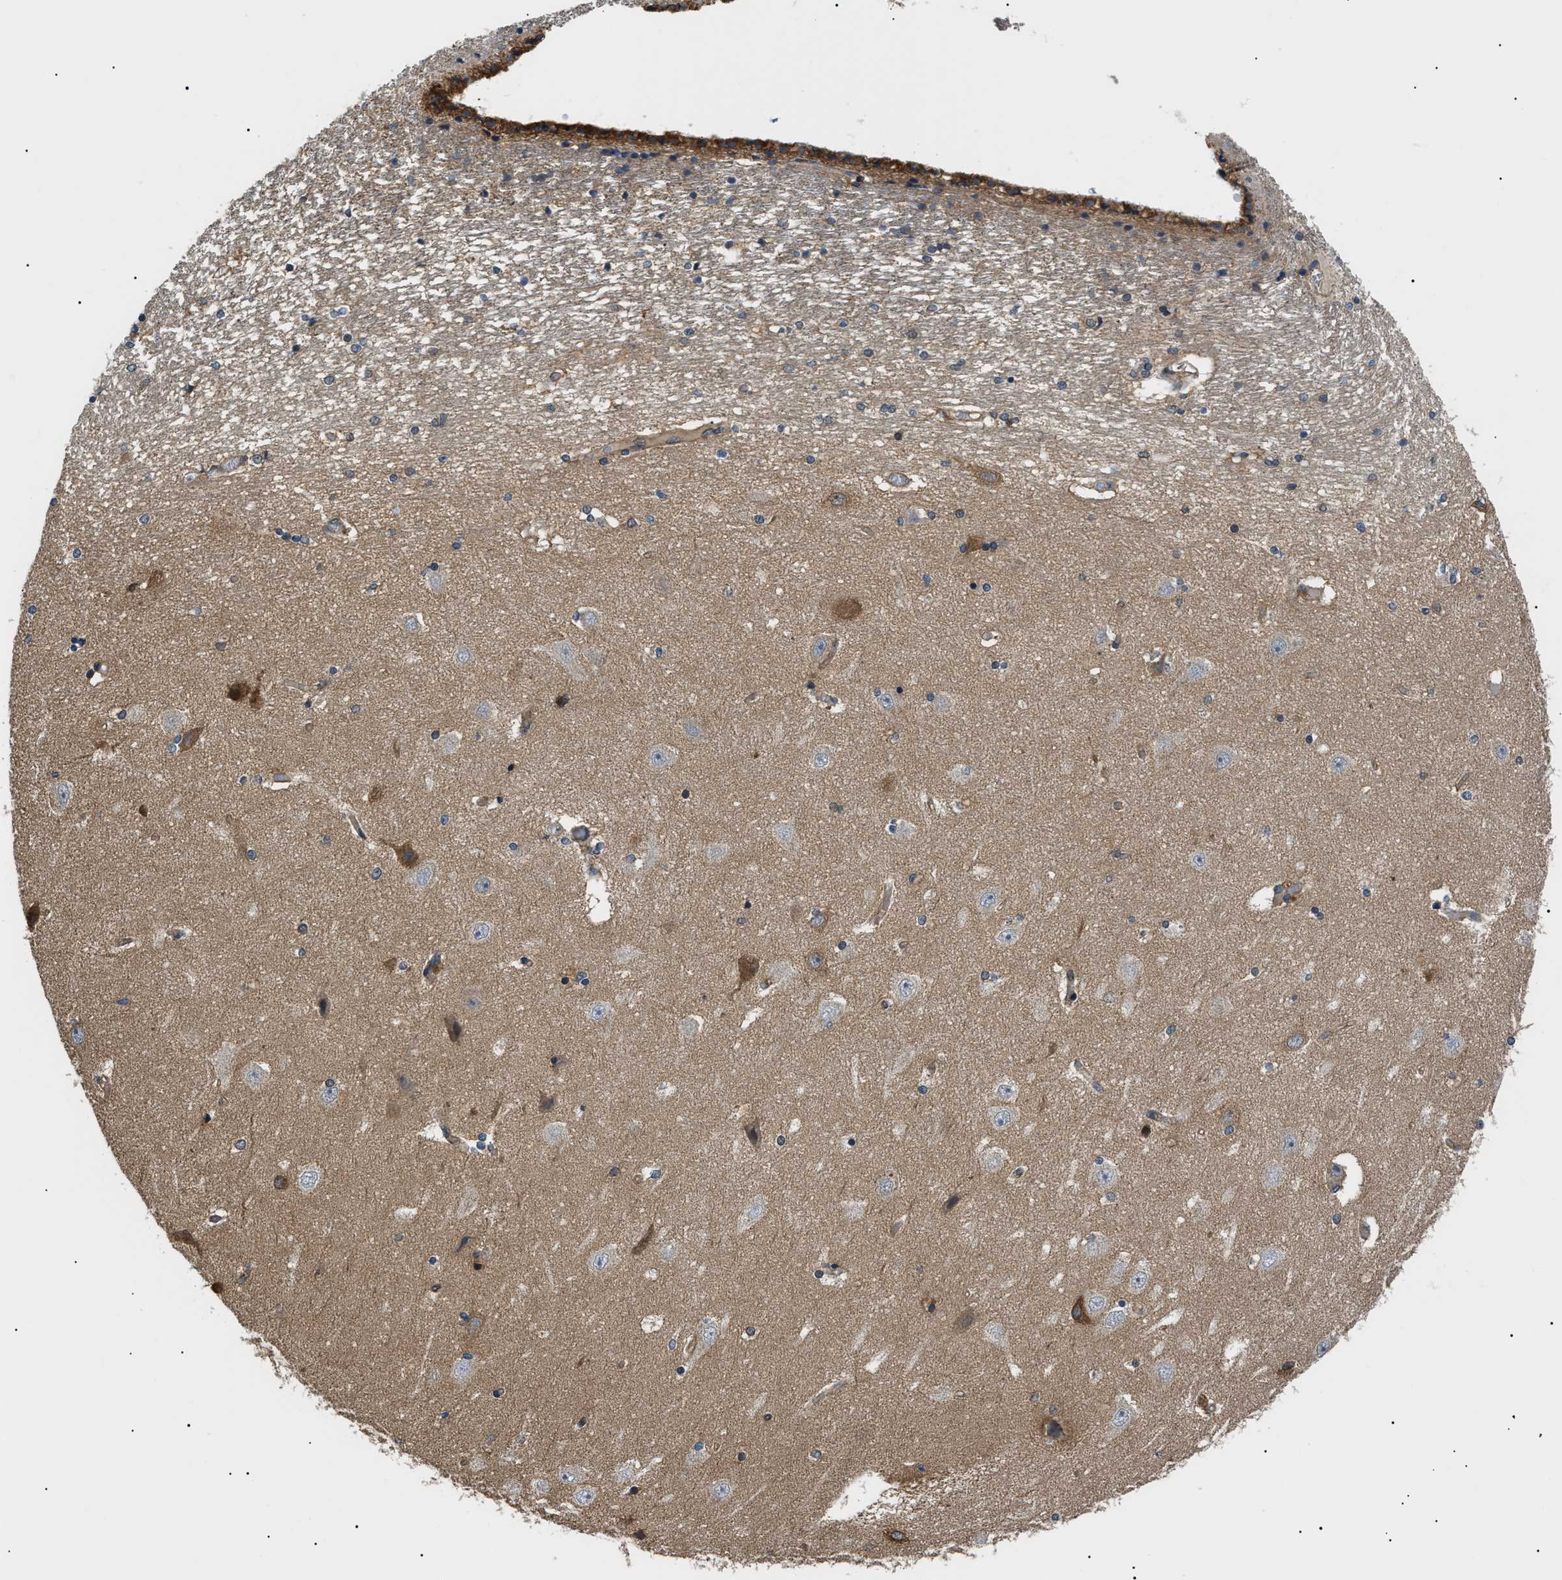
{"staining": {"intensity": "moderate", "quantity": "<25%", "location": "cytoplasmic/membranous"}, "tissue": "hippocampus", "cell_type": "Glial cells", "image_type": "normal", "snomed": [{"axis": "morphology", "description": "Normal tissue, NOS"}, {"axis": "topography", "description": "Hippocampus"}], "caption": "Benign hippocampus displays moderate cytoplasmic/membranous positivity in about <25% of glial cells, visualized by immunohistochemistry. The staining was performed using DAB (3,3'-diaminobenzidine), with brown indicating positive protein expression. Nuclei are stained blue with hematoxylin.", "gene": "SRPK1", "patient": {"sex": "female", "age": 54}}